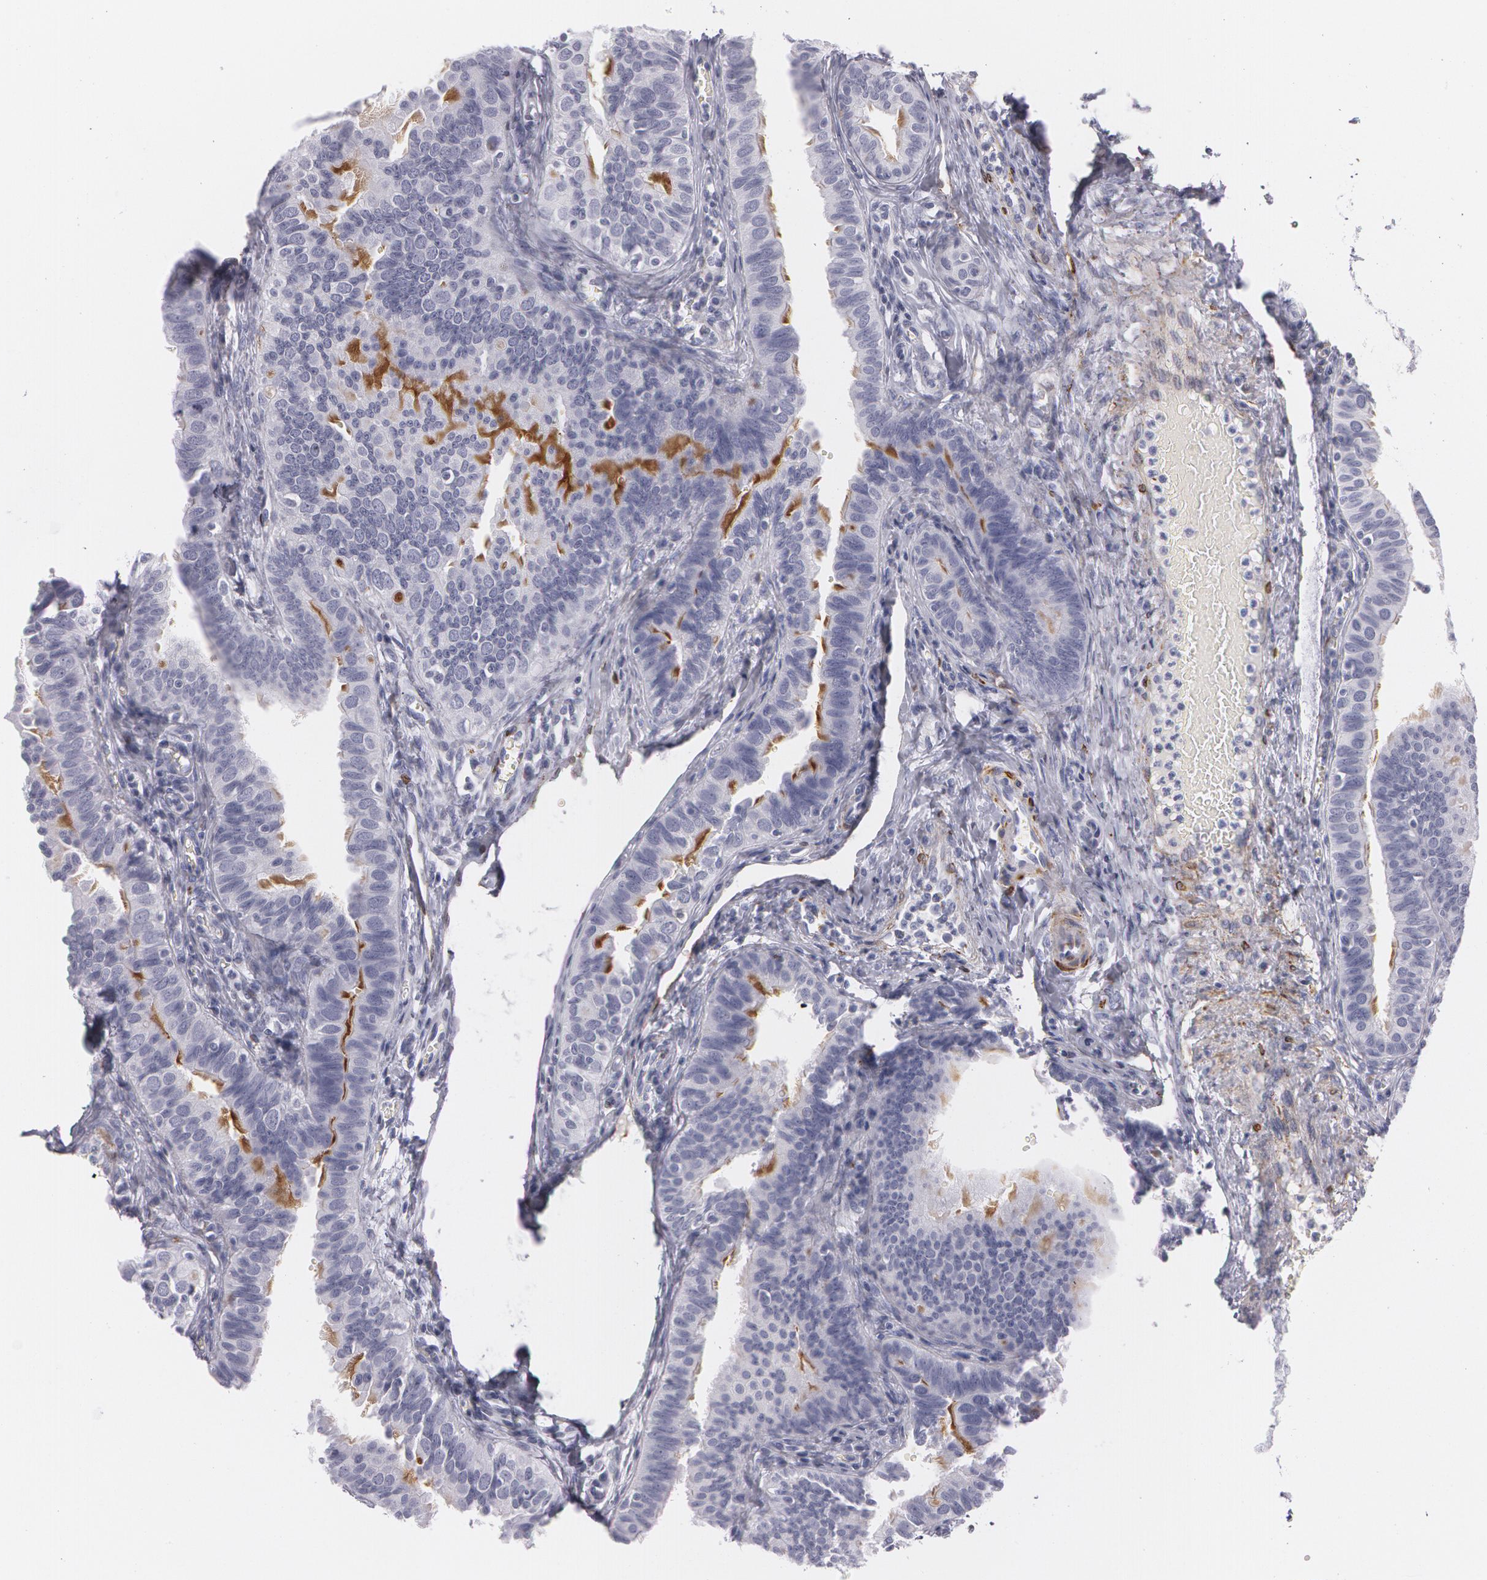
{"staining": {"intensity": "moderate", "quantity": "<25%", "location": "cytoplasmic/membranous"}, "tissue": "fallopian tube", "cell_type": "Glandular cells", "image_type": "normal", "snomed": [{"axis": "morphology", "description": "Normal tissue, NOS"}, {"axis": "topography", "description": "Fallopian tube"}, {"axis": "topography", "description": "Ovary"}], "caption": "A photomicrograph of fallopian tube stained for a protein displays moderate cytoplasmic/membranous brown staining in glandular cells. The protein of interest is stained brown, and the nuclei are stained in blue (DAB (3,3'-diaminobenzidine) IHC with brightfield microscopy, high magnification).", "gene": "SNCG", "patient": {"sex": "female", "age": 51}}